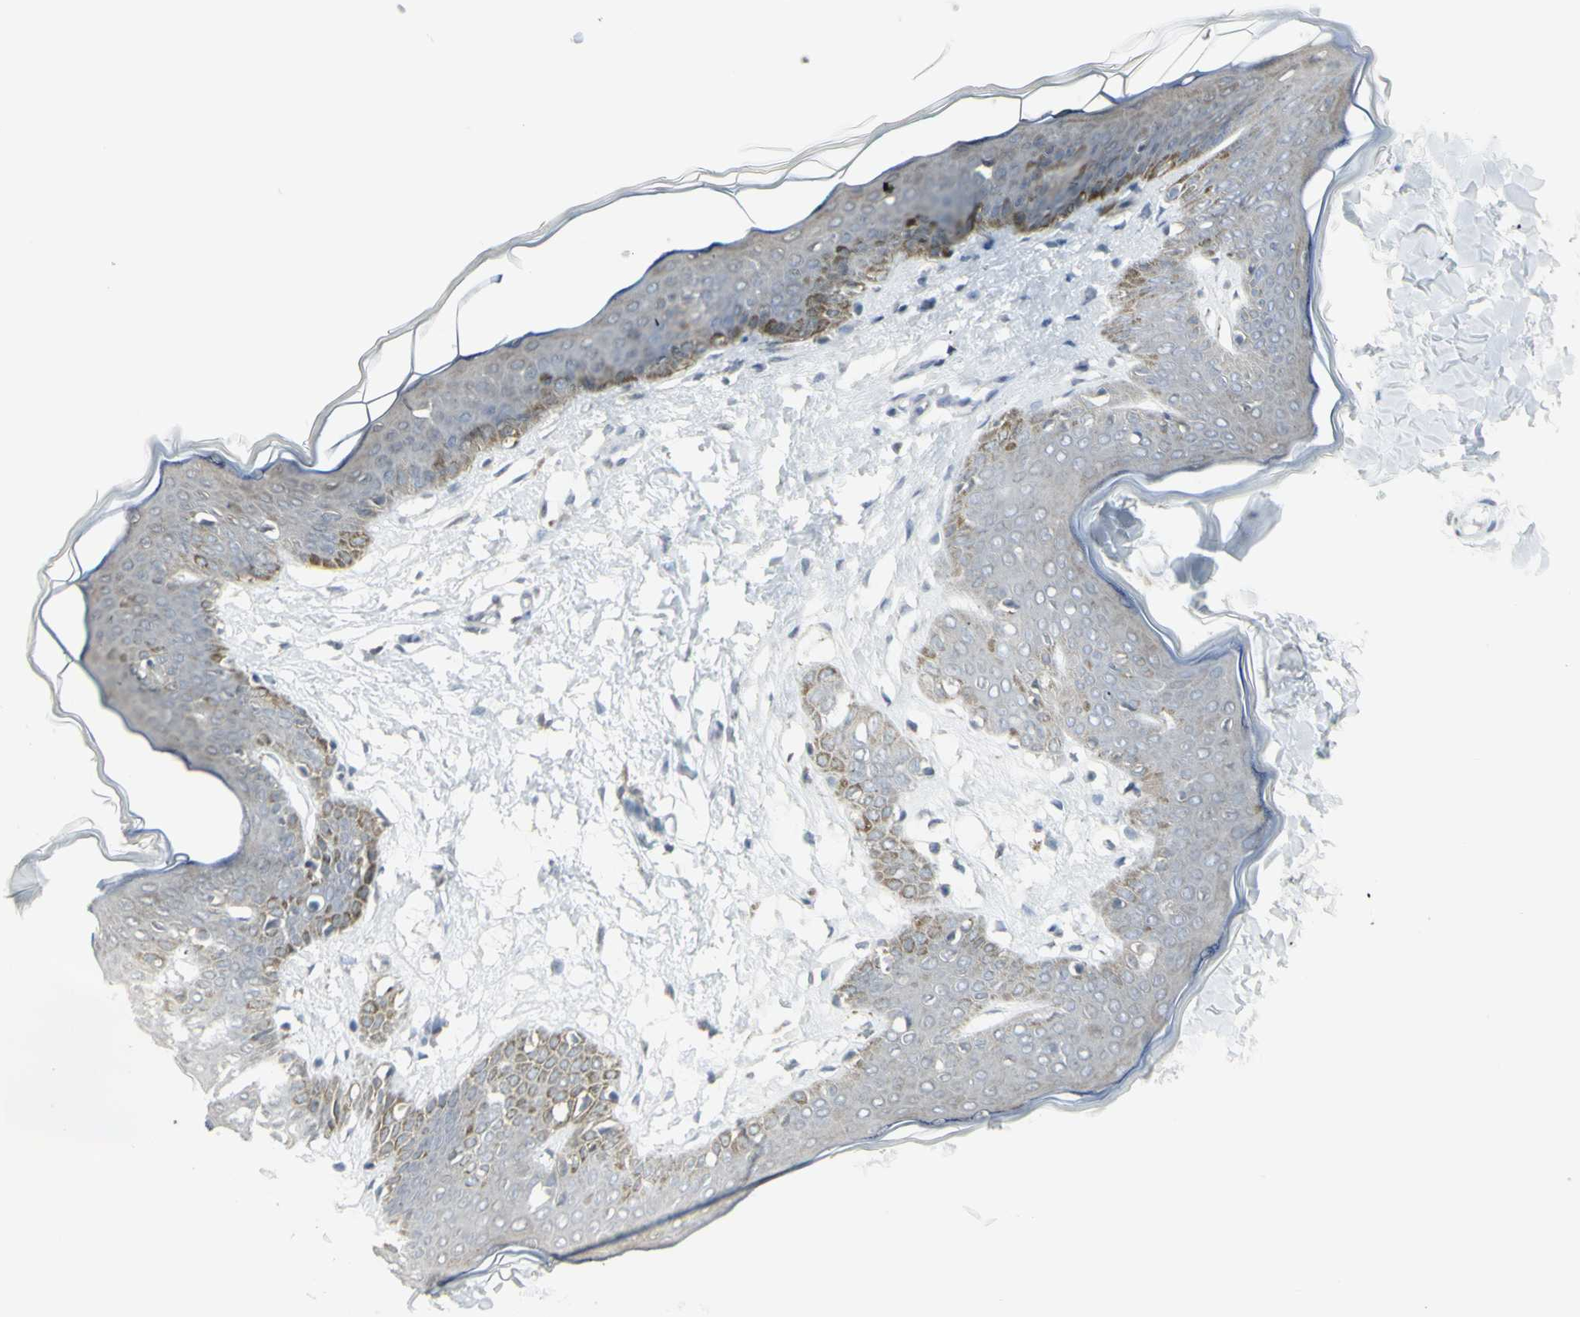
{"staining": {"intensity": "weak", "quantity": "<25%", "location": "cytoplasmic/membranous"}, "tissue": "skin", "cell_type": "Fibroblasts", "image_type": "normal", "snomed": [{"axis": "morphology", "description": "Normal tissue, NOS"}, {"axis": "topography", "description": "Skin"}], "caption": "DAB (3,3'-diaminobenzidine) immunohistochemical staining of benign skin displays no significant expression in fibroblasts. The staining was performed using DAB to visualize the protein expression in brown, while the nuclei were stained in blue with hematoxylin (Magnification: 20x).", "gene": "MUC5AC", "patient": {"sex": "female", "age": 17}}